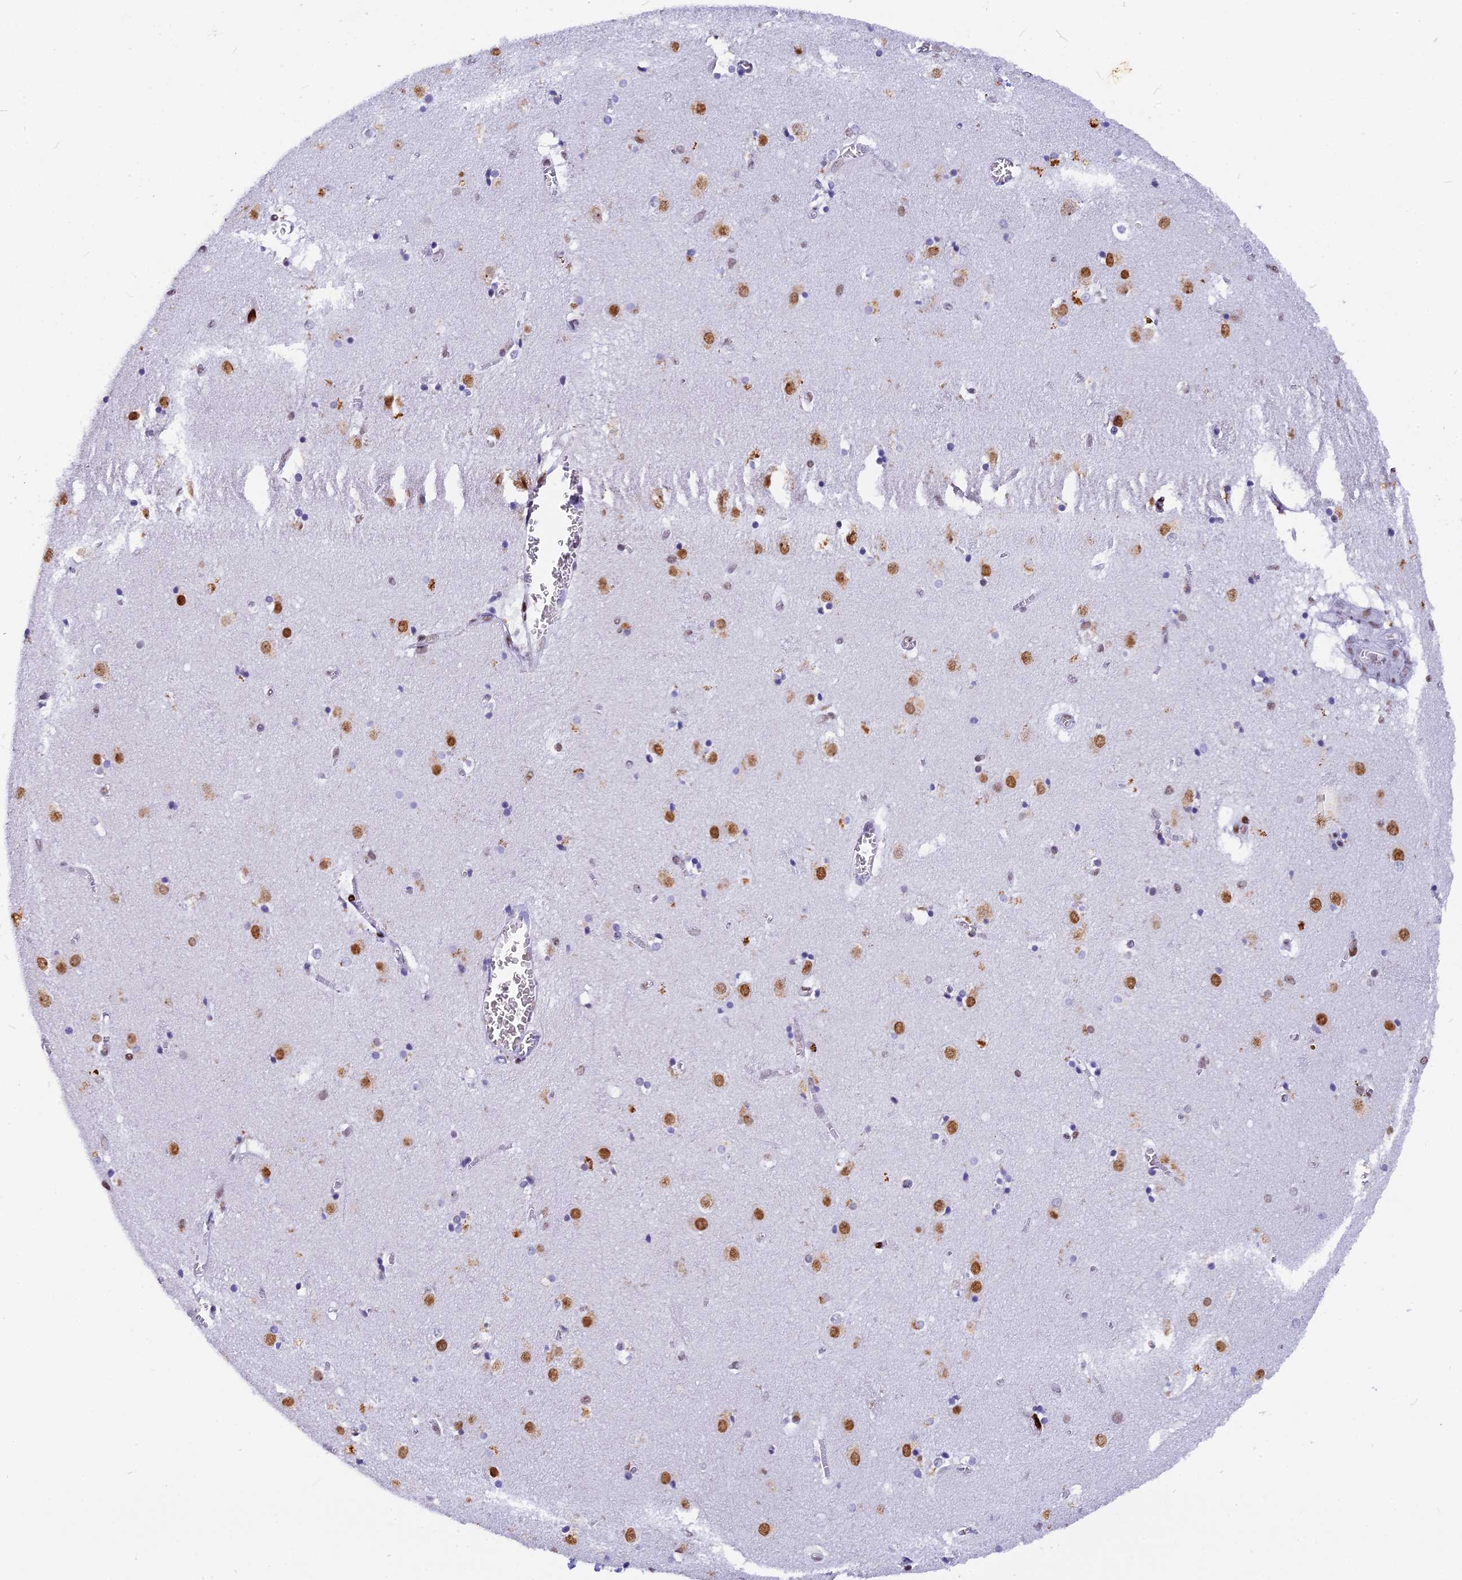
{"staining": {"intensity": "weak", "quantity": "<25%", "location": "nuclear"}, "tissue": "caudate", "cell_type": "Glial cells", "image_type": "normal", "snomed": [{"axis": "morphology", "description": "Normal tissue, NOS"}, {"axis": "topography", "description": "Lateral ventricle wall"}], "caption": "Immunohistochemistry of benign caudate shows no positivity in glial cells.", "gene": "NSA2", "patient": {"sex": "male", "age": 70}}